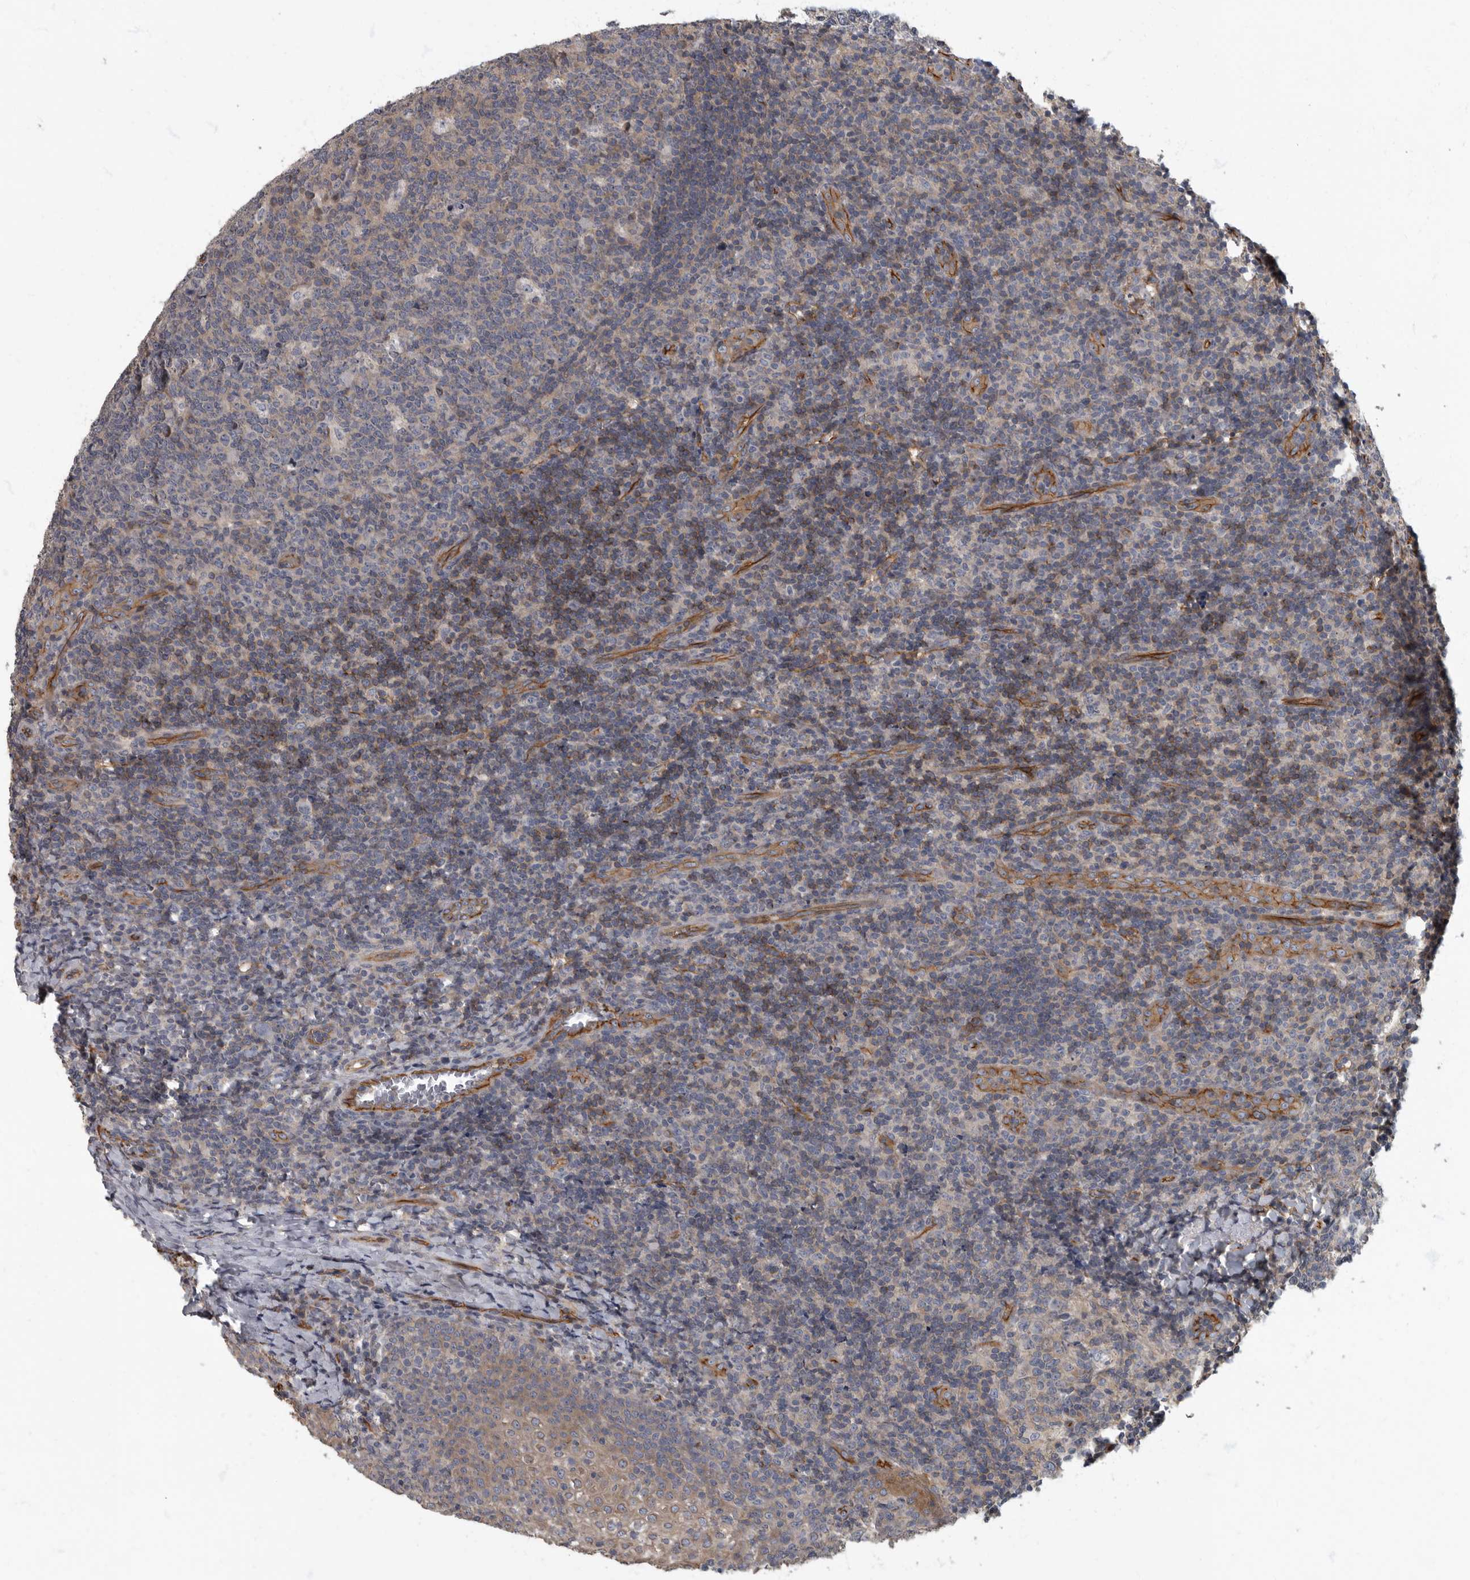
{"staining": {"intensity": "weak", "quantity": "<25%", "location": "cytoplasmic/membranous"}, "tissue": "tonsil", "cell_type": "Germinal center cells", "image_type": "normal", "snomed": [{"axis": "morphology", "description": "Normal tissue, NOS"}, {"axis": "topography", "description": "Tonsil"}], "caption": "DAB immunohistochemical staining of normal tonsil demonstrates no significant expression in germinal center cells.", "gene": "PDK1", "patient": {"sex": "female", "age": 19}}